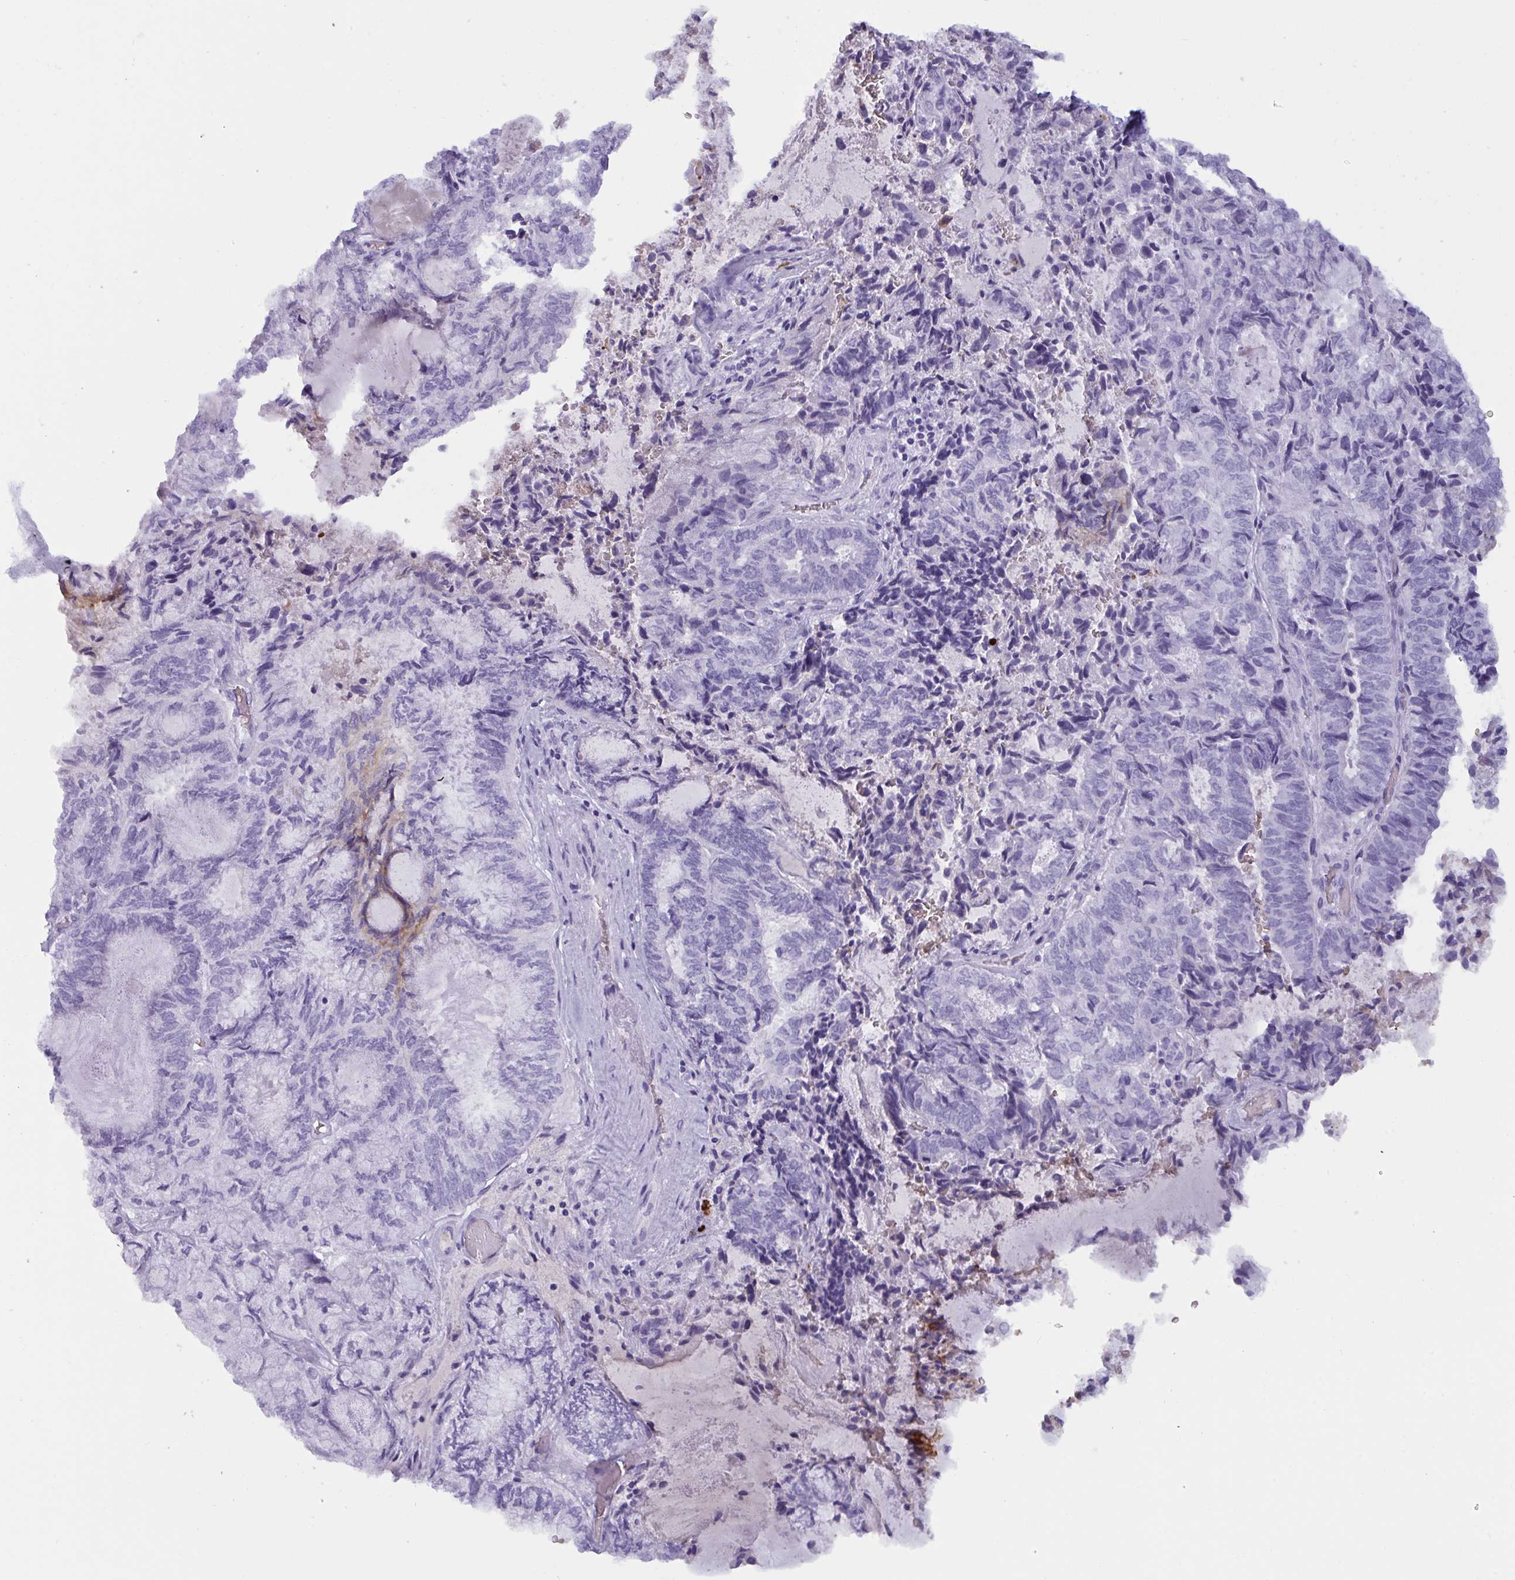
{"staining": {"intensity": "negative", "quantity": "none", "location": "none"}, "tissue": "endometrial cancer", "cell_type": "Tumor cells", "image_type": "cancer", "snomed": [{"axis": "morphology", "description": "Adenocarcinoma, NOS"}, {"axis": "topography", "description": "Endometrium"}], "caption": "IHC of endometrial adenocarcinoma shows no staining in tumor cells. Brightfield microscopy of IHC stained with DAB (3,3'-diaminobenzidine) (brown) and hematoxylin (blue), captured at high magnification.", "gene": "SLC2A1", "patient": {"sex": "female", "age": 80}}